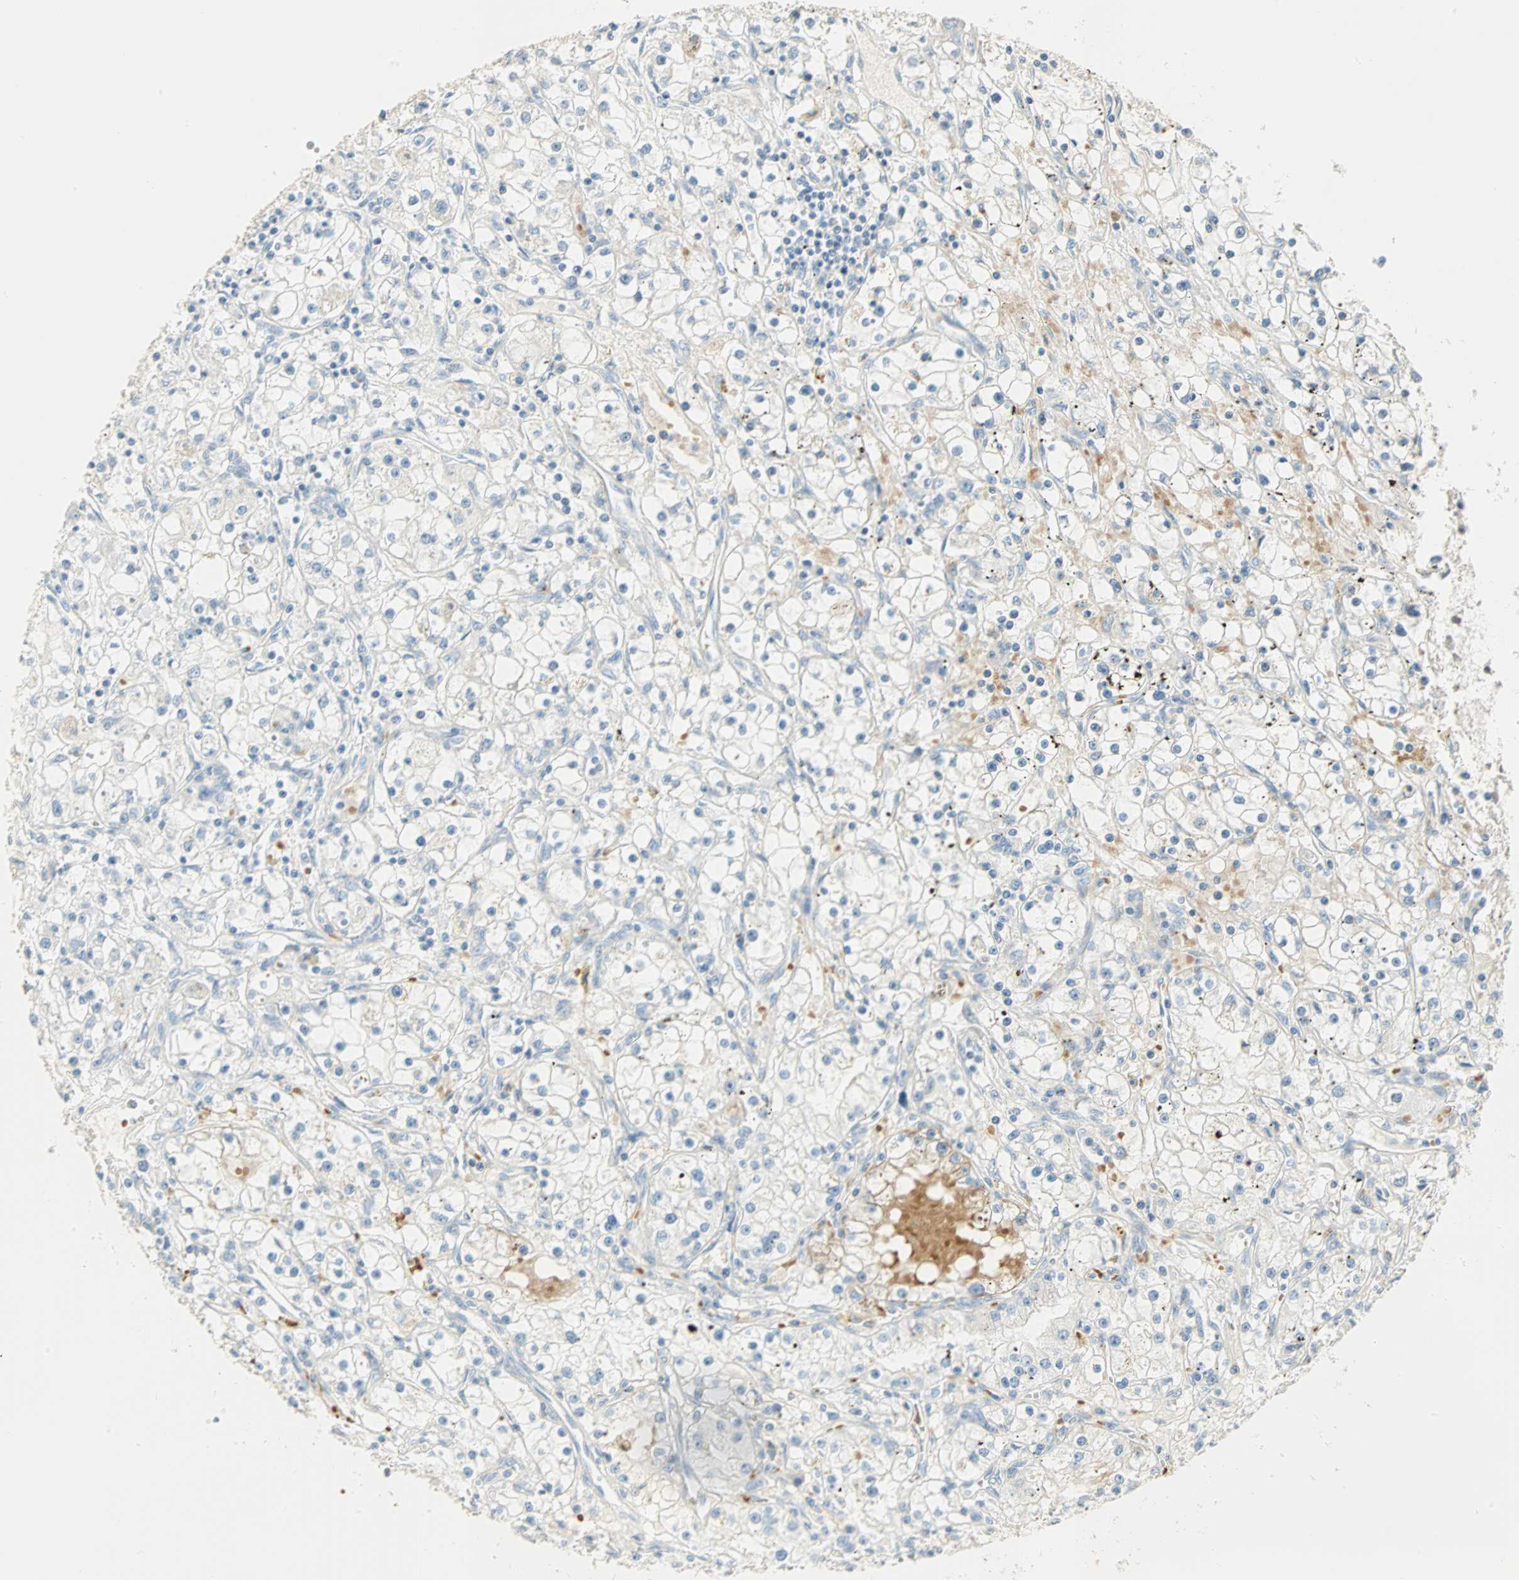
{"staining": {"intensity": "negative", "quantity": "none", "location": "none"}, "tissue": "renal cancer", "cell_type": "Tumor cells", "image_type": "cancer", "snomed": [{"axis": "morphology", "description": "Adenocarcinoma, NOS"}, {"axis": "topography", "description": "Kidney"}], "caption": "Immunohistochemical staining of renal adenocarcinoma displays no significant positivity in tumor cells.", "gene": "BCAN", "patient": {"sex": "male", "age": 56}}